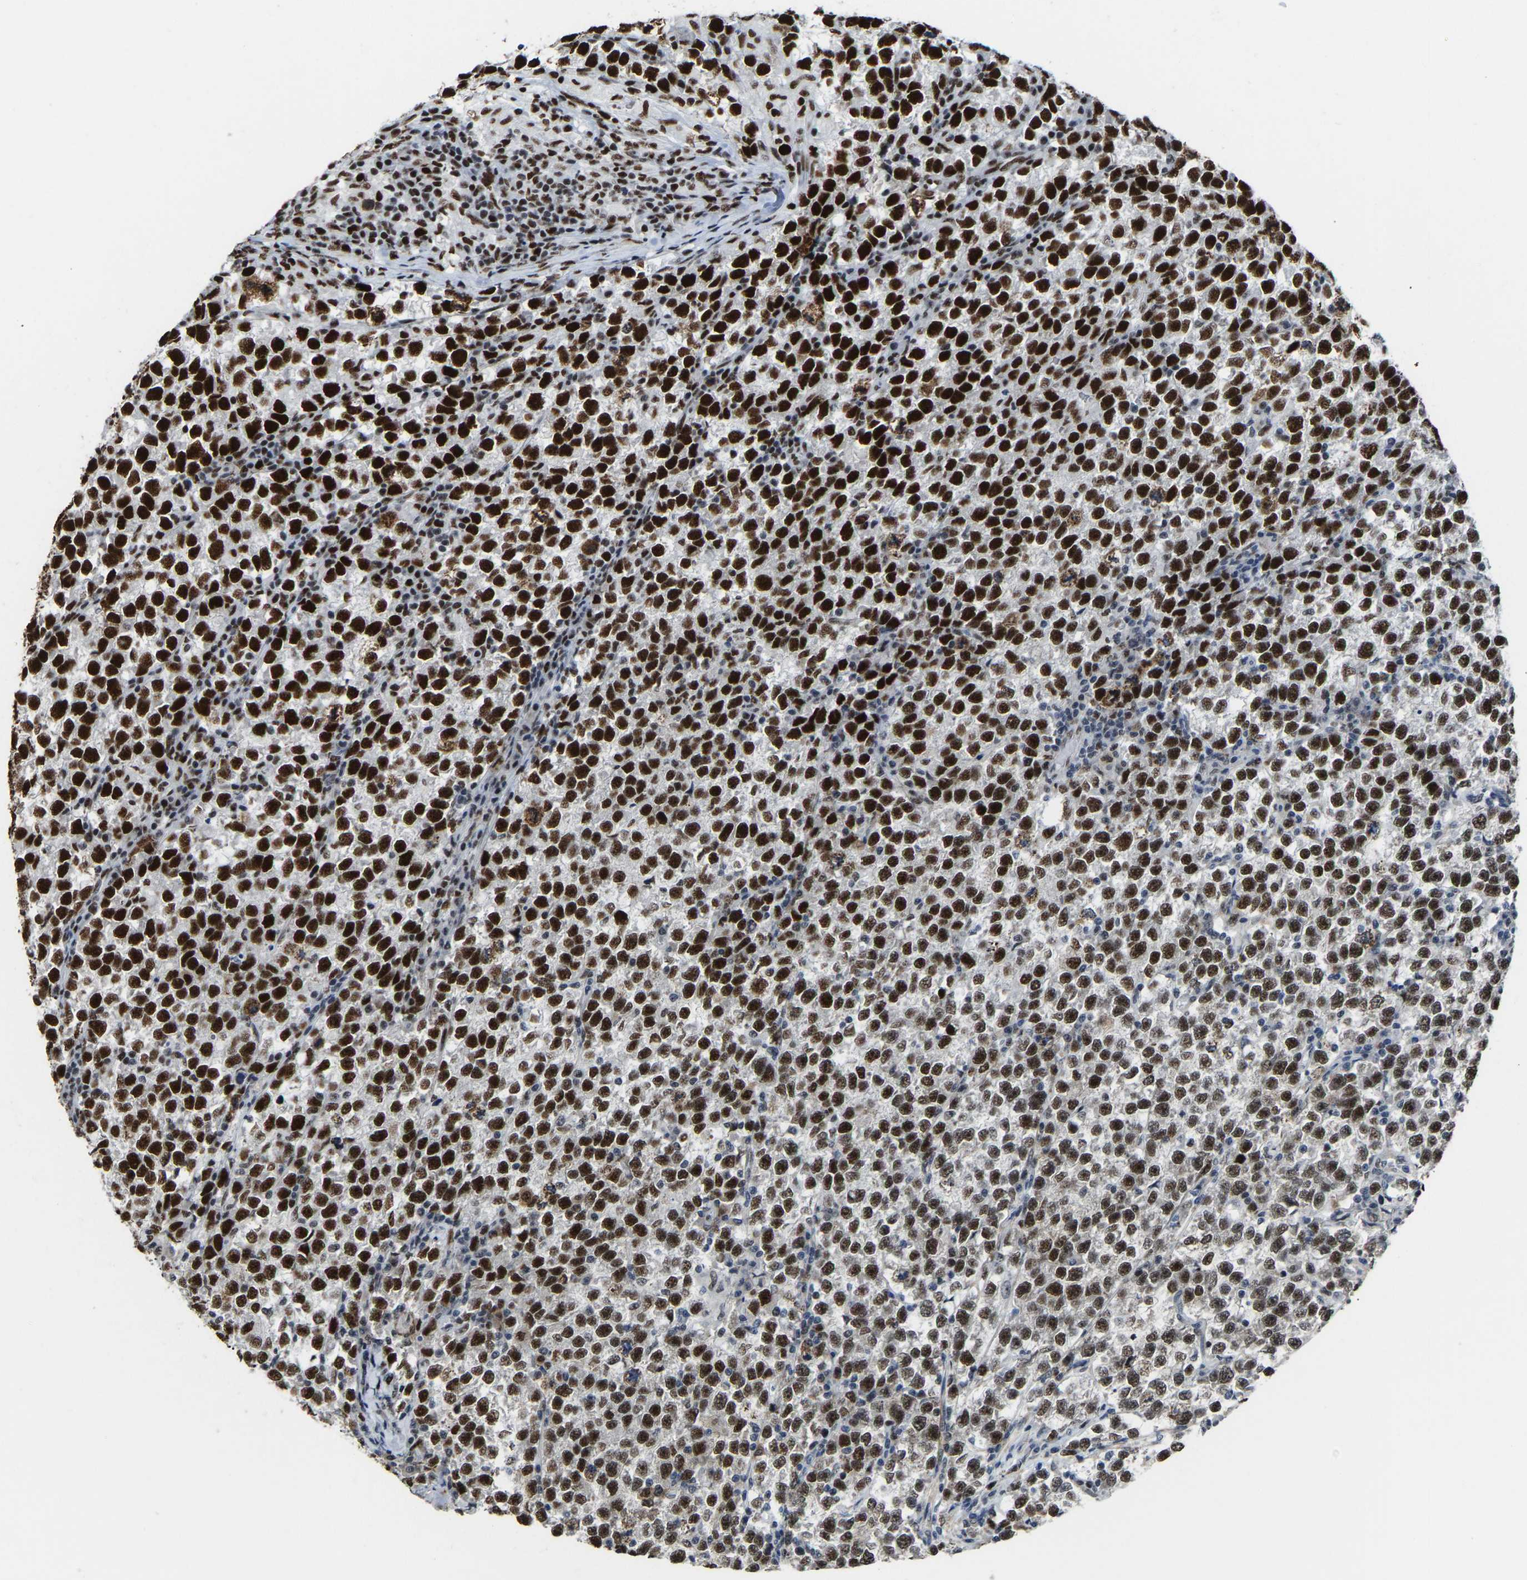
{"staining": {"intensity": "strong", "quantity": ">75%", "location": "nuclear"}, "tissue": "testis cancer", "cell_type": "Tumor cells", "image_type": "cancer", "snomed": [{"axis": "morphology", "description": "Normal tissue, NOS"}, {"axis": "morphology", "description": "Seminoma, NOS"}, {"axis": "topography", "description": "Testis"}], "caption": "The micrograph exhibits a brown stain indicating the presence of a protein in the nuclear of tumor cells in seminoma (testis).", "gene": "DDX5", "patient": {"sex": "male", "age": 43}}